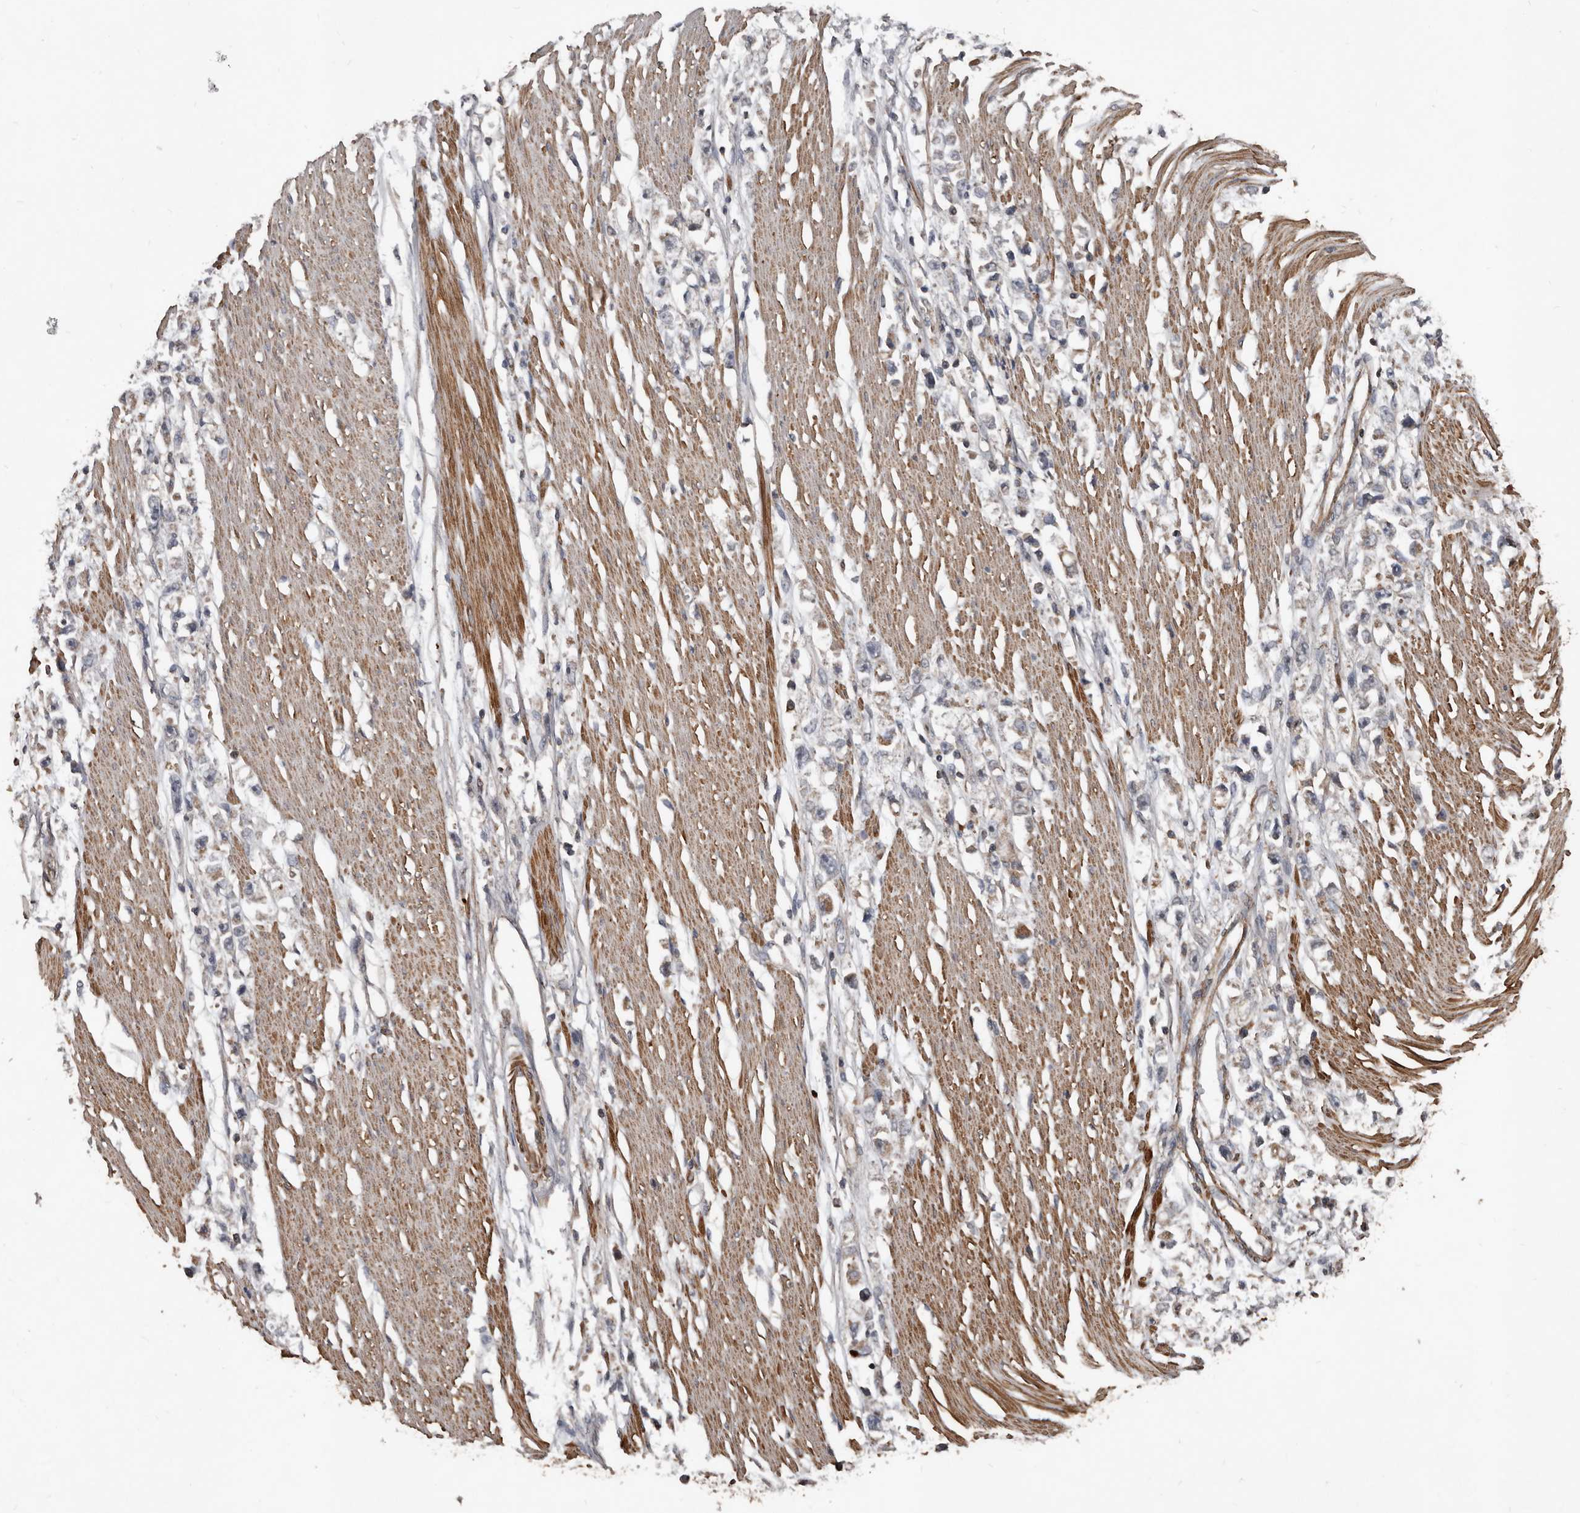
{"staining": {"intensity": "weak", "quantity": "<25%", "location": "cytoplasmic/membranous"}, "tissue": "stomach cancer", "cell_type": "Tumor cells", "image_type": "cancer", "snomed": [{"axis": "morphology", "description": "Adenocarcinoma, NOS"}, {"axis": "topography", "description": "Stomach"}], "caption": "Immunohistochemical staining of stomach cancer (adenocarcinoma) exhibits no significant positivity in tumor cells.", "gene": "GREB1", "patient": {"sex": "female", "age": 59}}